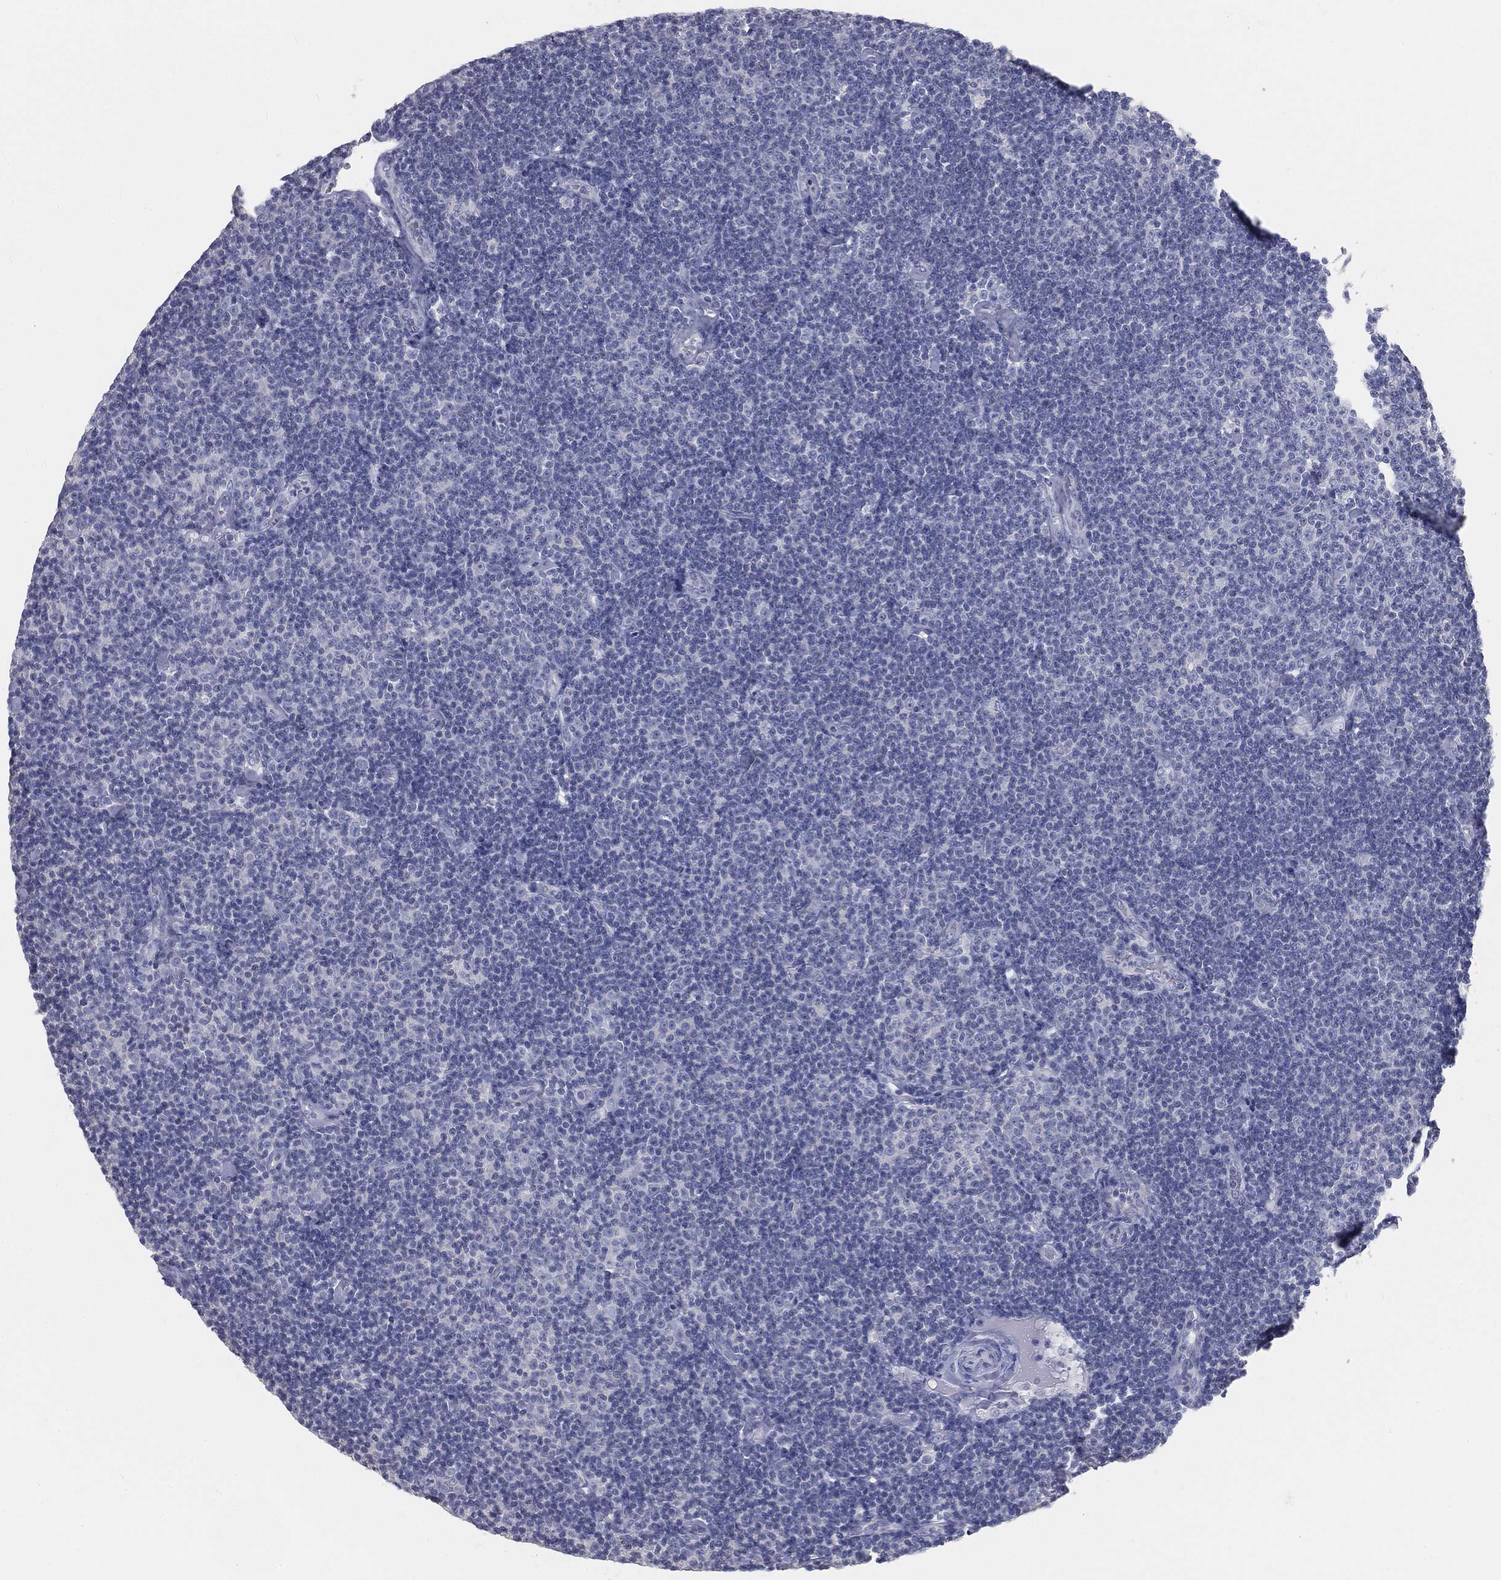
{"staining": {"intensity": "negative", "quantity": "none", "location": "none"}, "tissue": "lymphoma", "cell_type": "Tumor cells", "image_type": "cancer", "snomed": [{"axis": "morphology", "description": "Malignant lymphoma, non-Hodgkin's type, Low grade"}, {"axis": "topography", "description": "Lymph node"}], "caption": "An IHC photomicrograph of malignant lymphoma, non-Hodgkin's type (low-grade) is shown. There is no staining in tumor cells of malignant lymphoma, non-Hodgkin's type (low-grade).", "gene": "CAV3", "patient": {"sex": "male", "age": 81}}